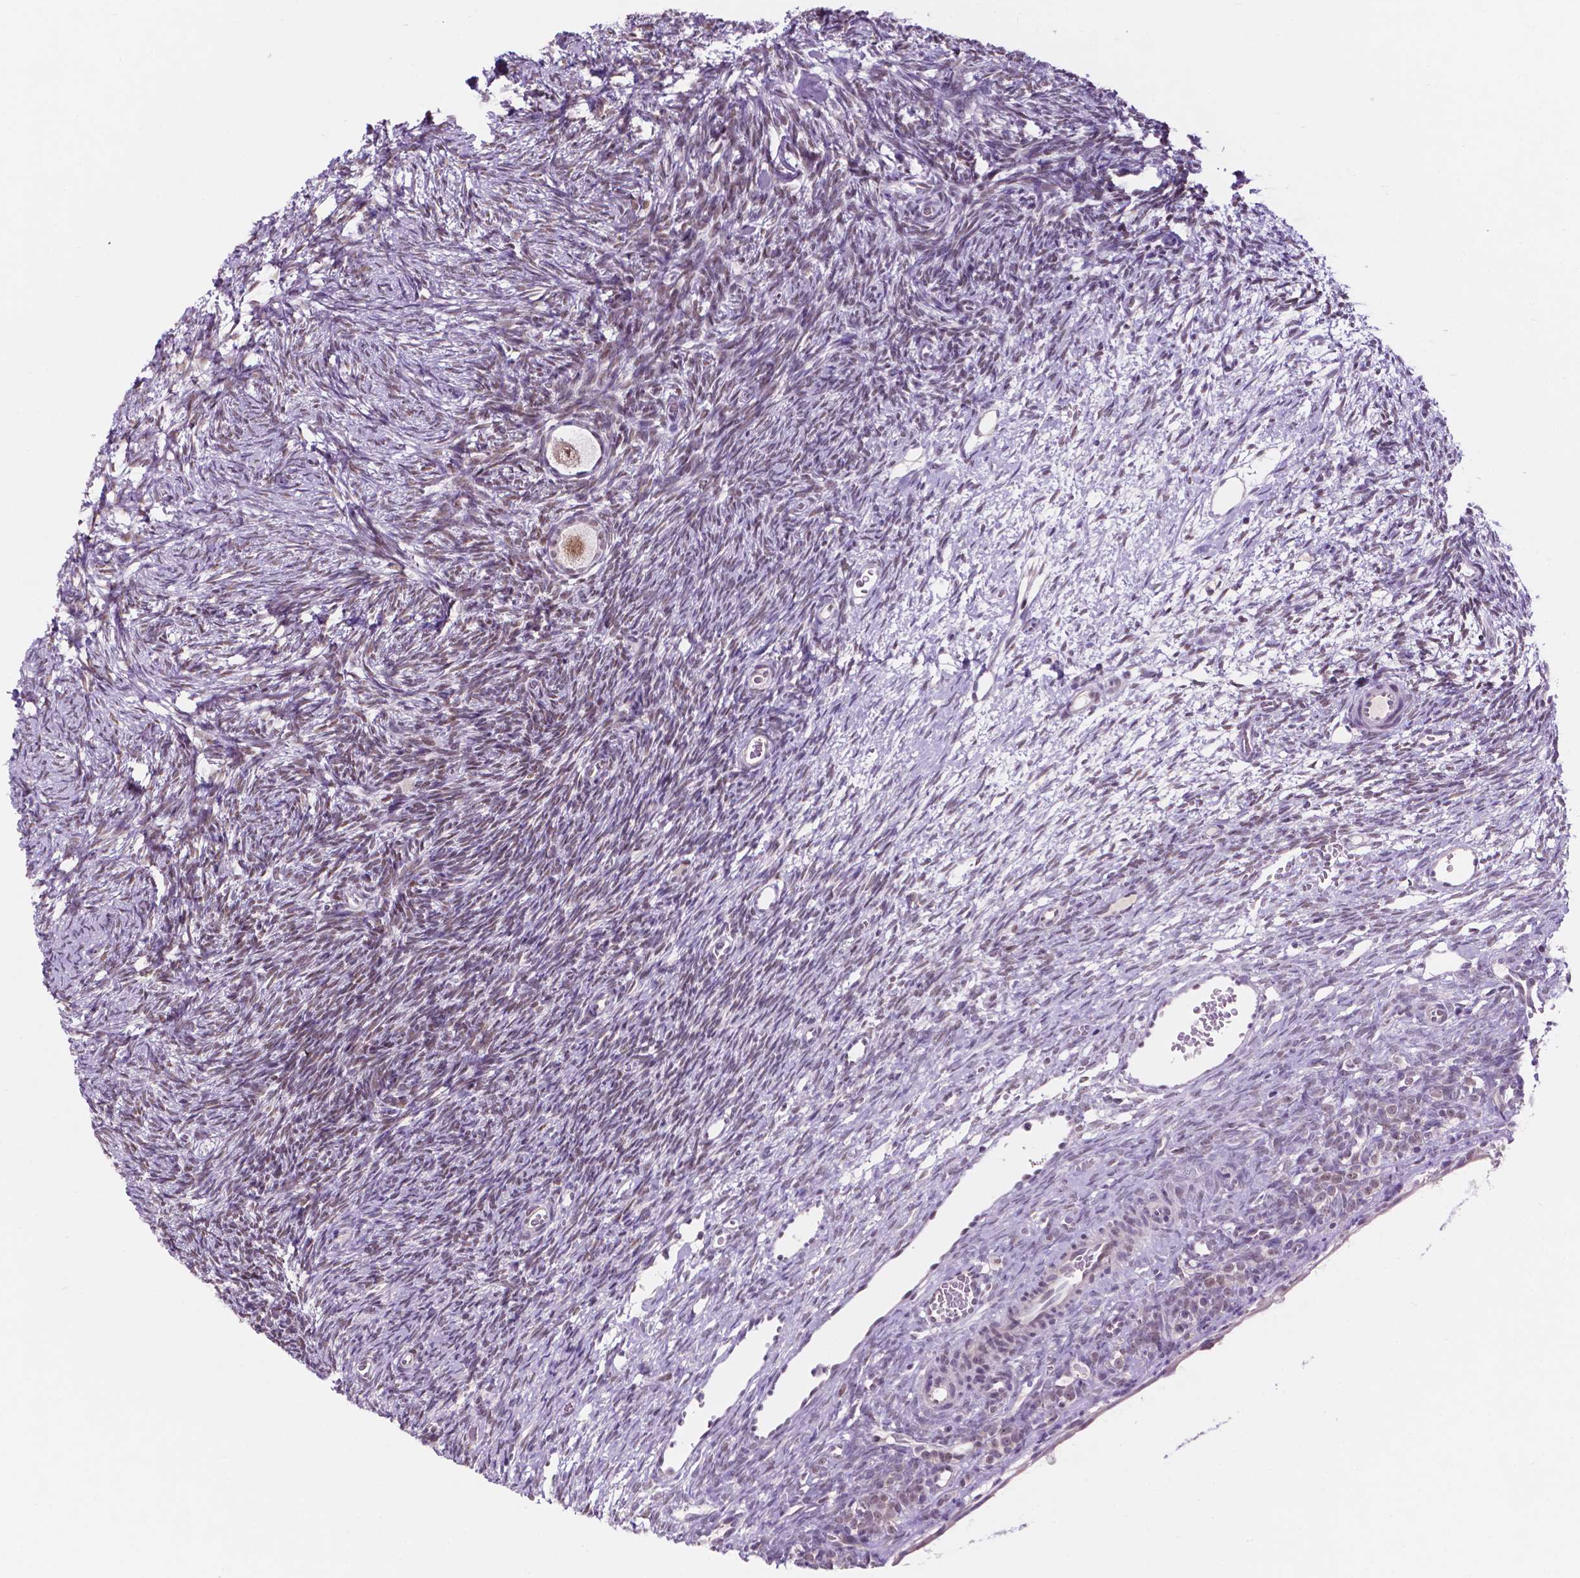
{"staining": {"intensity": "negative", "quantity": "none", "location": "none"}, "tissue": "ovary", "cell_type": "Follicle cells", "image_type": "normal", "snomed": [{"axis": "morphology", "description": "Normal tissue, NOS"}, {"axis": "topography", "description": "Ovary"}], "caption": "Immunohistochemical staining of benign ovary demonstrates no significant positivity in follicle cells. Nuclei are stained in blue.", "gene": "FAM50B", "patient": {"sex": "female", "age": 34}}